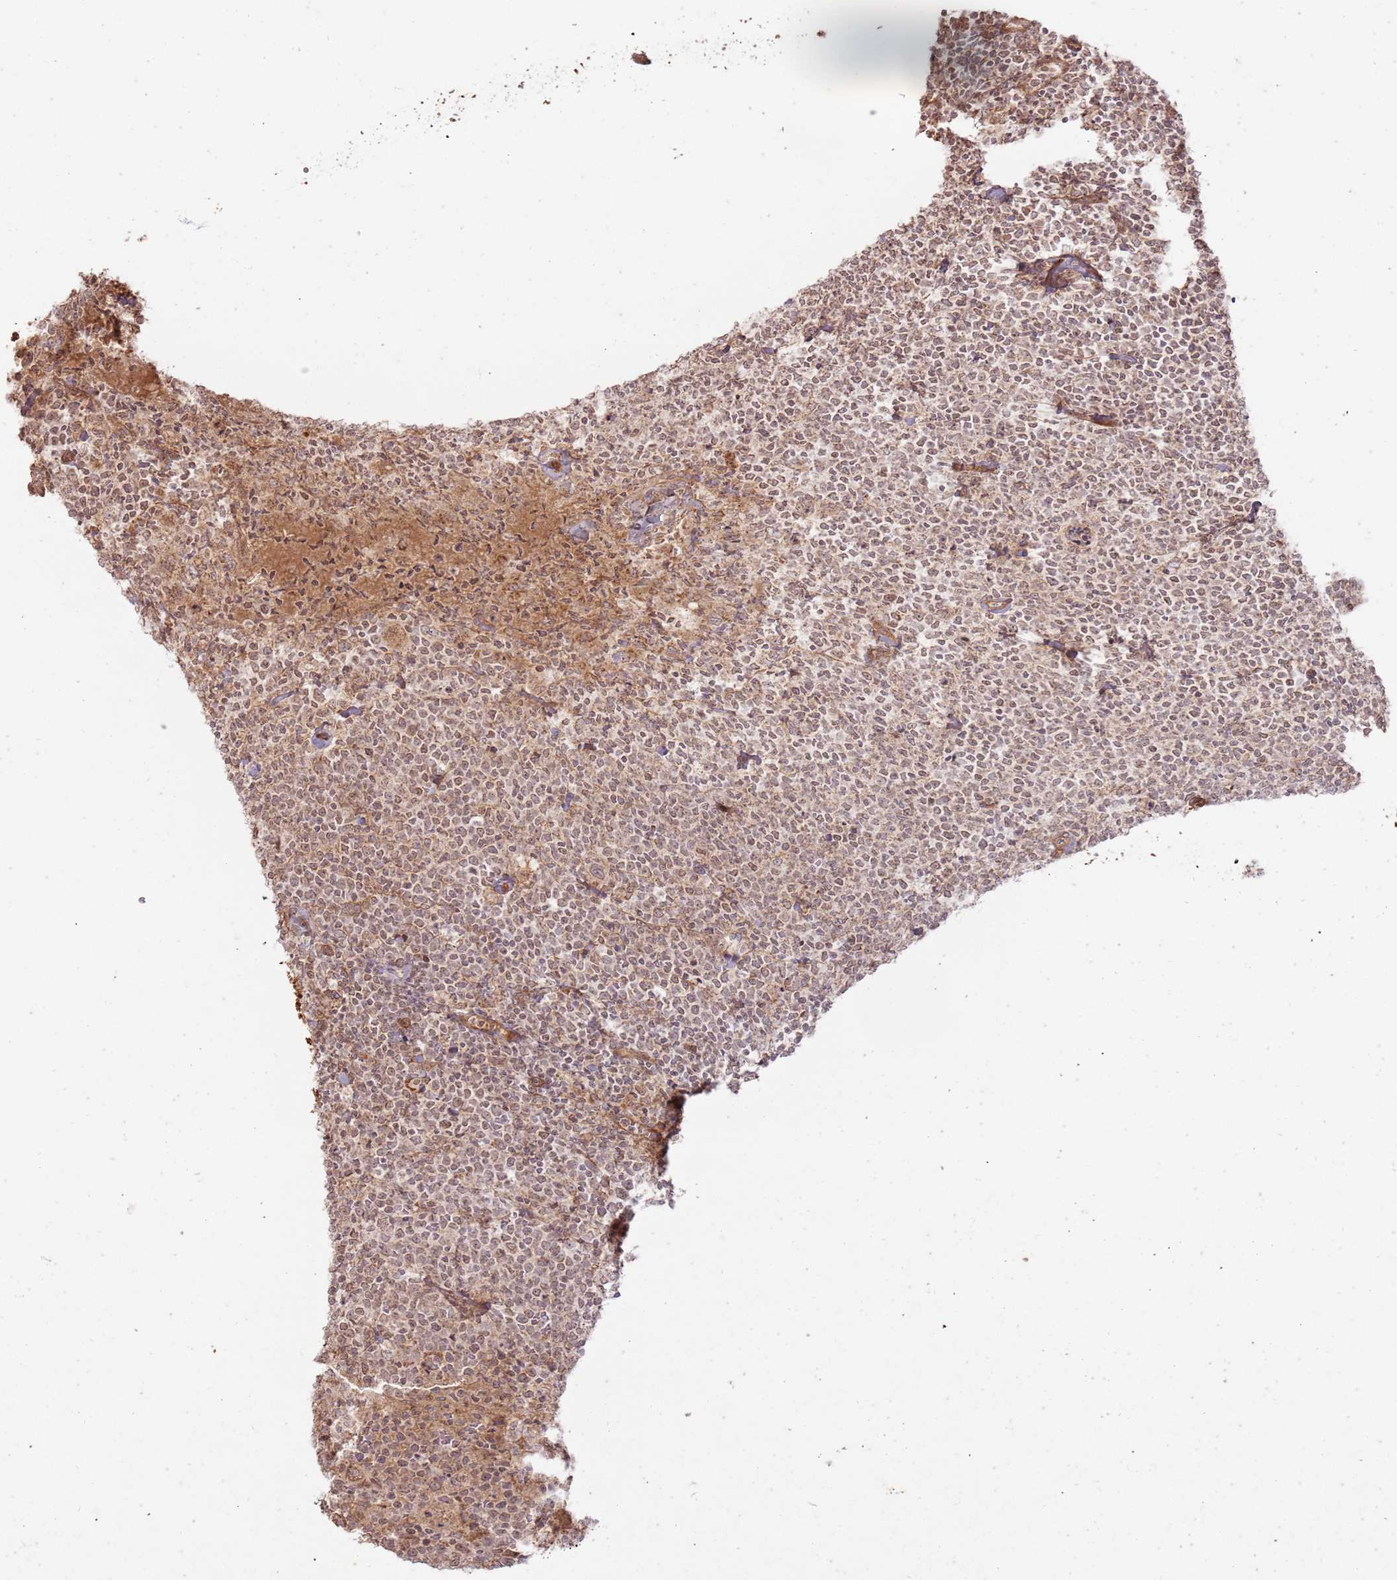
{"staining": {"intensity": "weak", "quantity": ">75%", "location": "nuclear"}, "tissue": "lymphoma", "cell_type": "Tumor cells", "image_type": "cancer", "snomed": [{"axis": "morphology", "description": "Malignant lymphoma, non-Hodgkin's type, High grade"}, {"axis": "topography", "description": "Lymph node"}], "caption": "This photomicrograph shows immunohistochemistry (IHC) staining of human malignant lymphoma, non-Hodgkin's type (high-grade), with low weak nuclear expression in approximately >75% of tumor cells.", "gene": "ZNF623", "patient": {"sex": "male", "age": 61}}